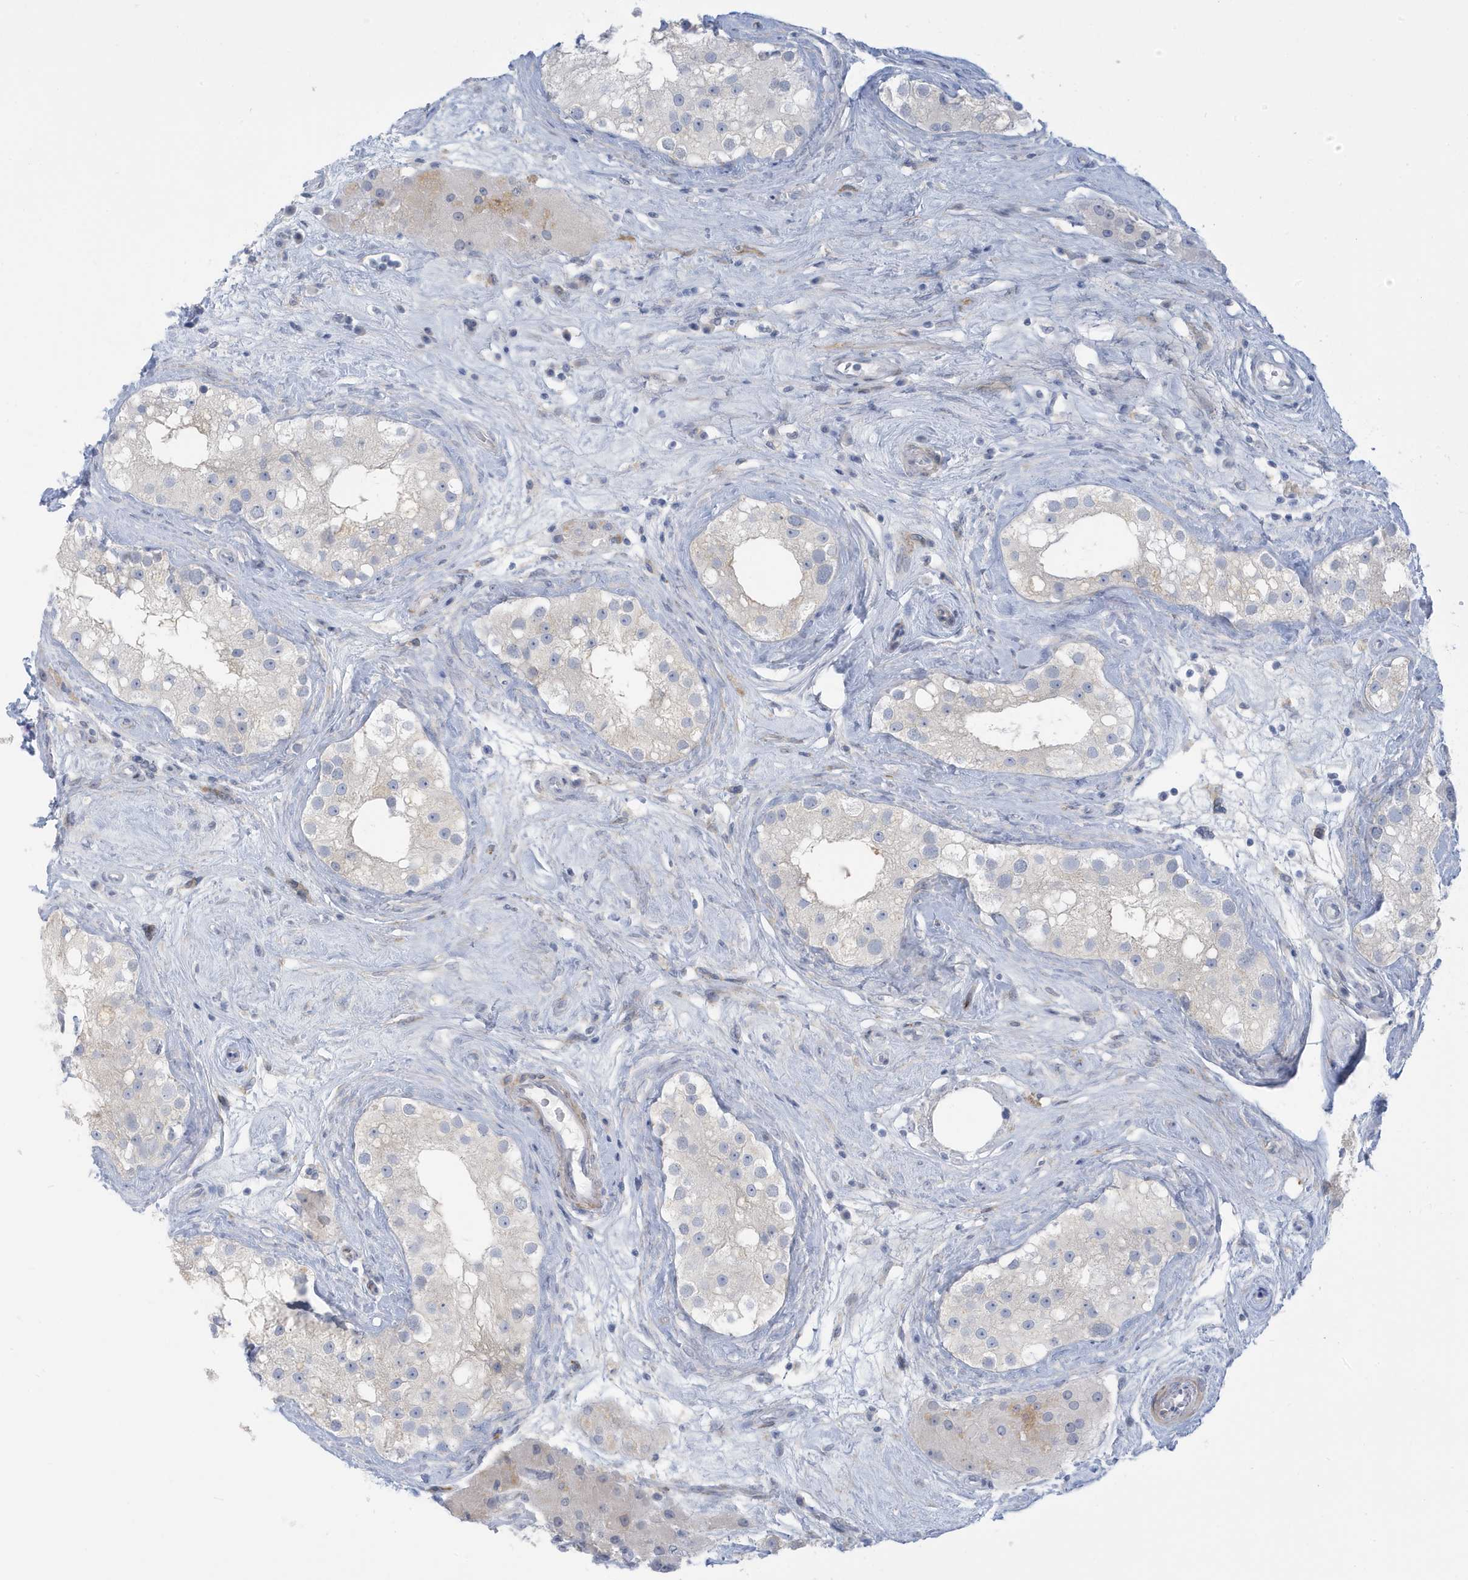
{"staining": {"intensity": "strong", "quantity": "<25%", "location": "cytoplasmic/membranous"}, "tissue": "testis", "cell_type": "Cells in seminiferous ducts", "image_type": "normal", "snomed": [{"axis": "morphology", "description": "Normal tissue, NOS"}, {"axis": "topography", "description": "Testis"}], "caption": "Immunohistochemistry micrograph of normal human testis stained for a protein (brown), which demonstrates medium levels of strong cytoplasmic/membranous staining in about <25% of cells in seminiferous ducts.", "gene": "PERM1", "patient": {"sex": "male", "age": 84}}